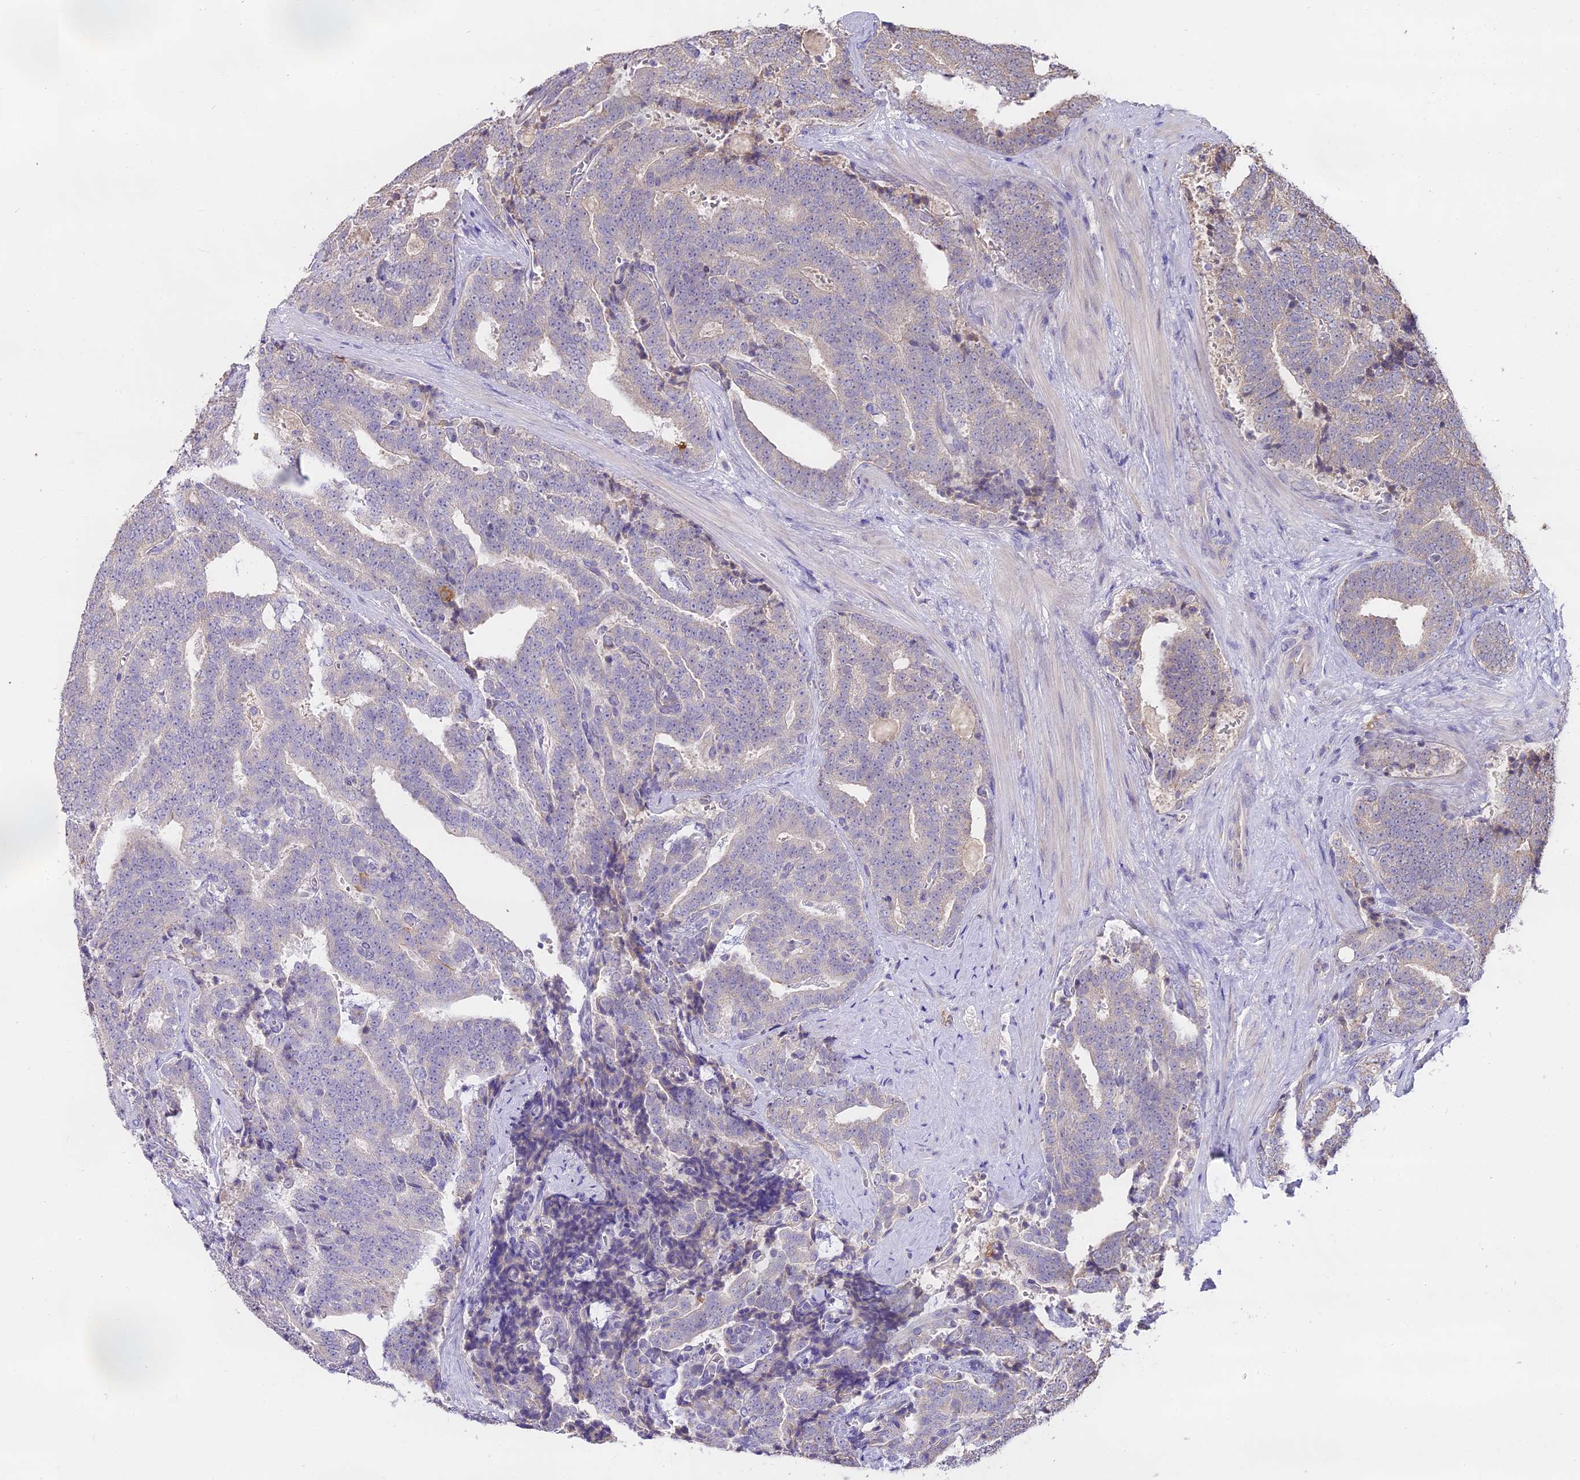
{"staining": {"intensity": "negative", "quantity": "none", "location": "none"}, "tissue": "prostate cancer", "cell_type": "Tumor cells", "image_type": "cancer", "snomed": [{"axis": "morphology", "description": "Adenocarcinoma, High grade"}, {"axis": "topography", "description": "Prostate and seminal vesicle, NOS"}], "caption": "Prostate cancer stained for a protein using immunohistochemistry (IHC) displays no positivity tumor cells.", "gene": "WFDC2", "patient": {"sex": "male", "age": 67}}